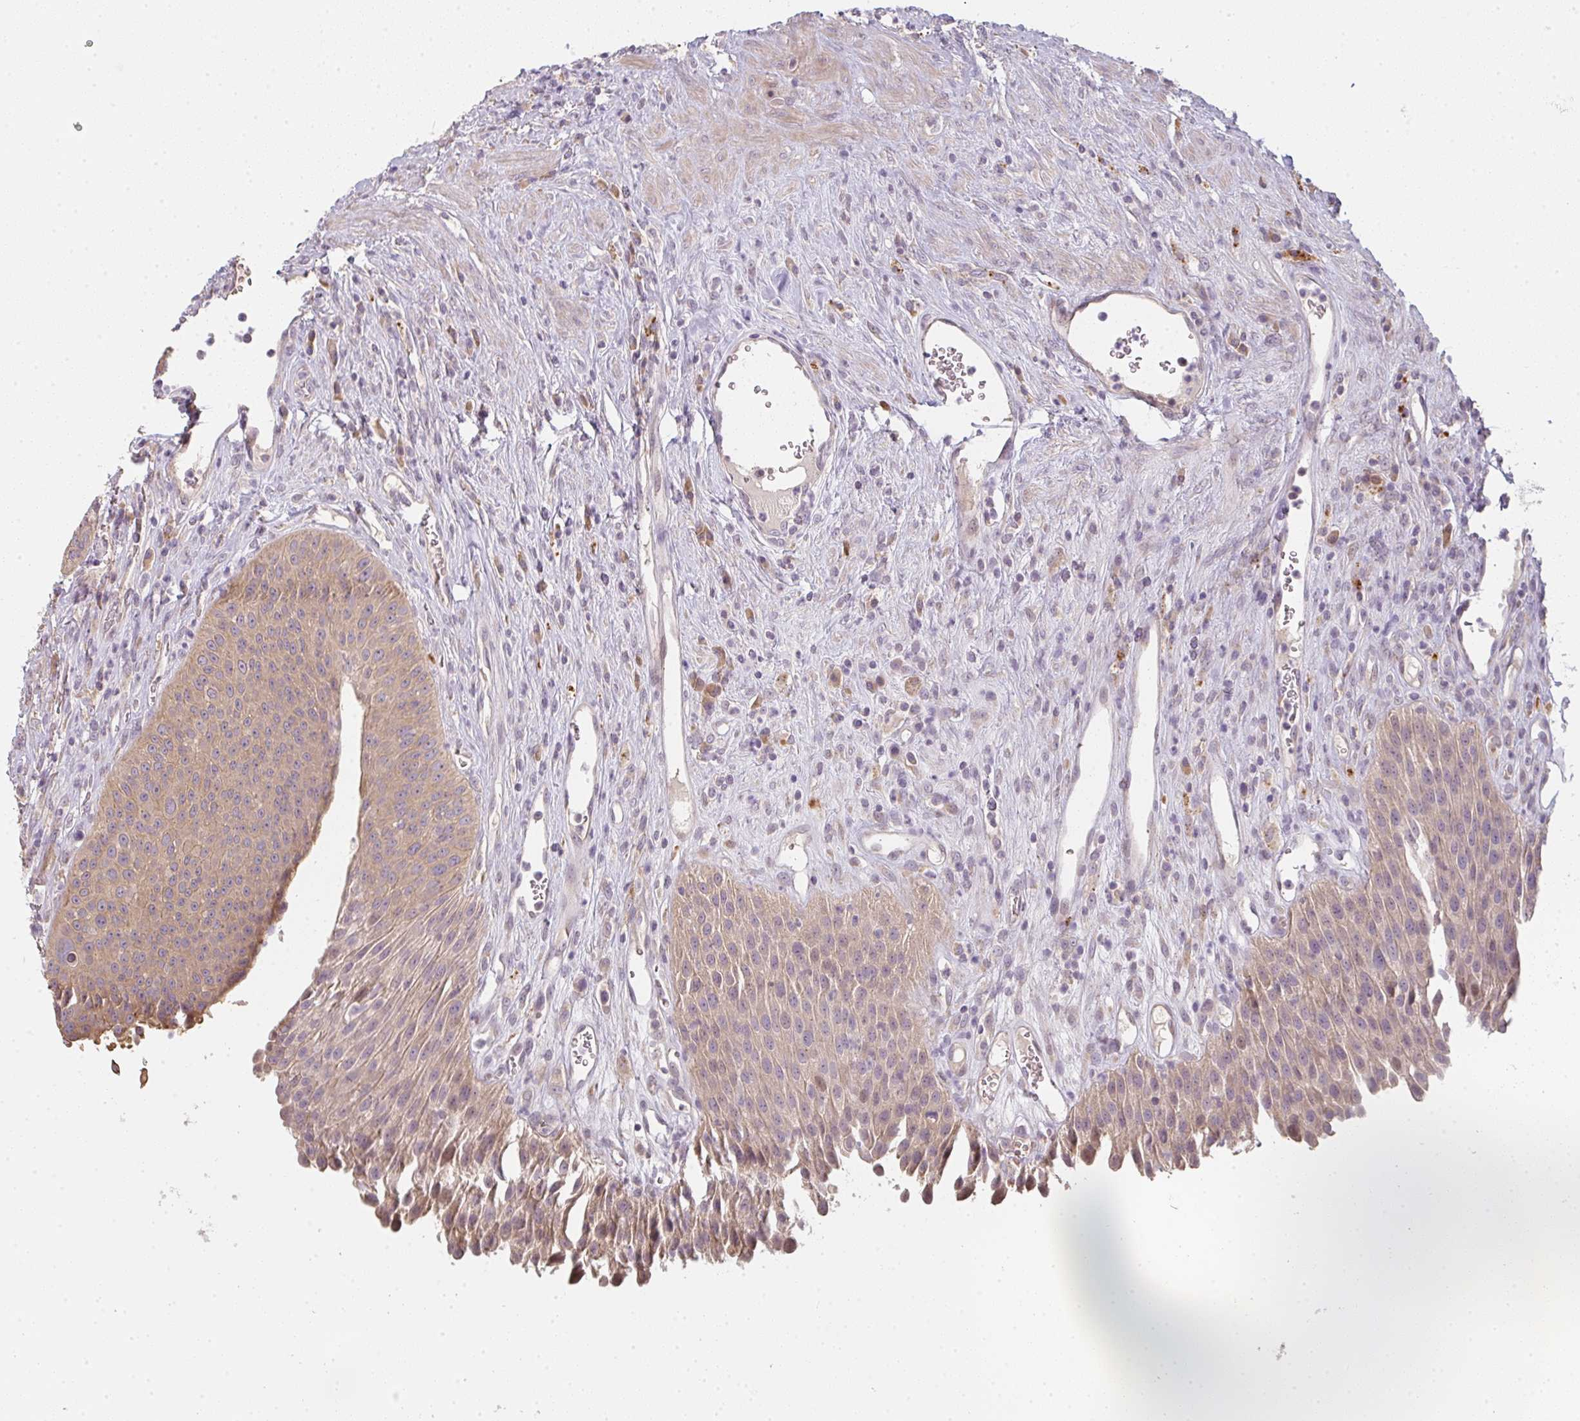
{"staining": {"intensity": "weak", "quantity": "25%-75%", "location": "cytoplasmic/membranous"}, "tissue": "urinary bladder", "cell_type": "Urothelial cells", "image_type": "normal", "snomed": [{"axis": "morphology", "description": "Normal tissue, NOS"}, {"axis": "topography", "description": "Urinary bladder"}], "caption": "Approximately 25%-75% of urothelial cells in benign human urinary bladder reveal weak cytoplasmic/membranous protein staining as visualized by brown immunohistochemical staining.", "gene": "TMEM237", "patient": {"sex": "female", "age": 56}}